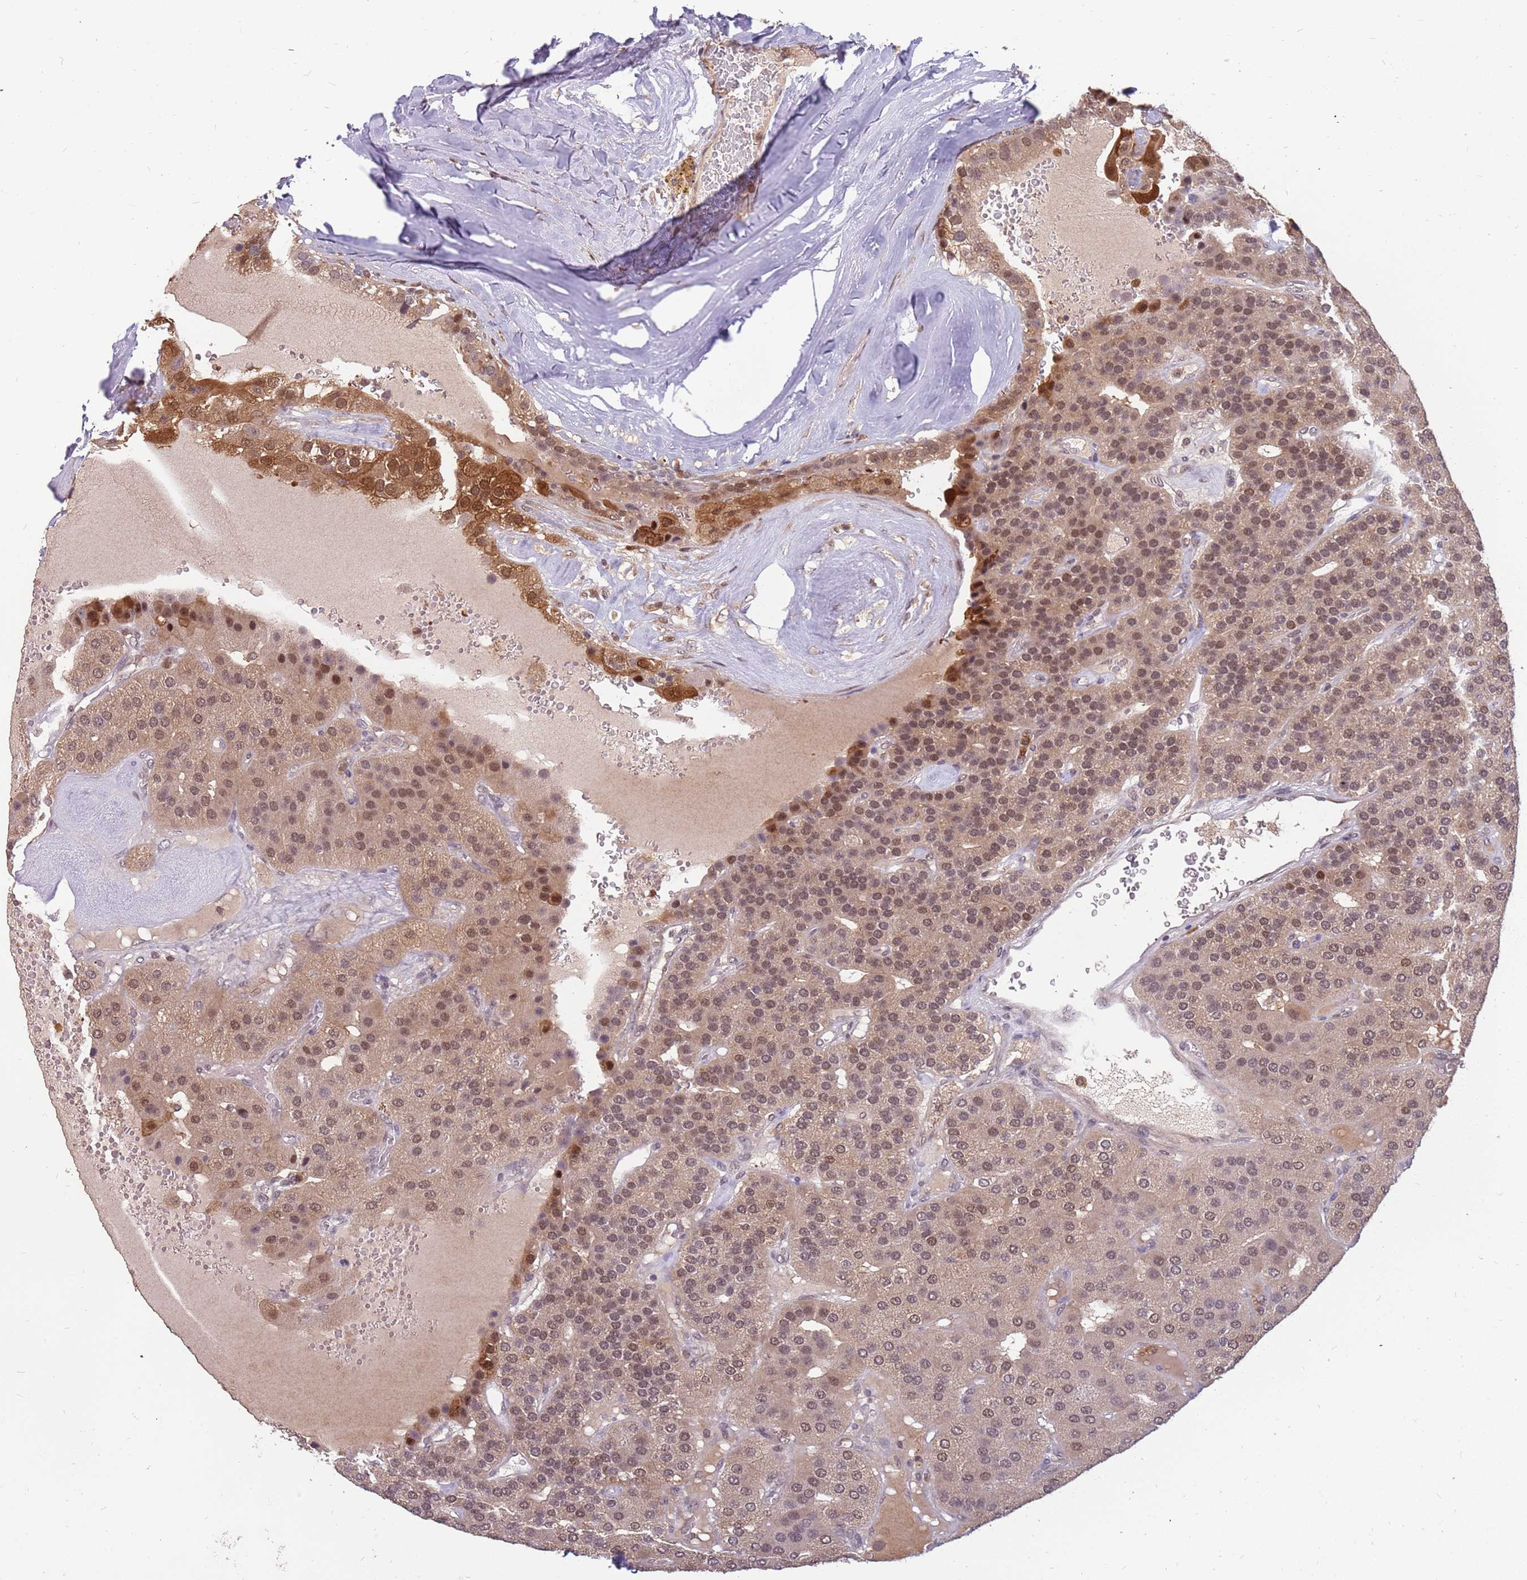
{"staining": {"intensity": "moderate", "quantity": ">75%", "location": "nuclear"}, "tissue": "parathyroid gland", "cell_type": "Glandular cells", "image_type": "normal", "snomed": [{"axis": "morphology", "description": "Normal tissue, NOS"}, {"axis": "morphology", "description": "Adenoma, NOS"}, {"axis": "topography", "description": "Parathyroid gland"}], "caption": "The histopathology image demonstrates a brown stain indicating the presence of a protein in the nuclear of glandular cells in parathyroid gland.", "gene": "GBP2", "patient": {"sex": "female", "age": 86}}